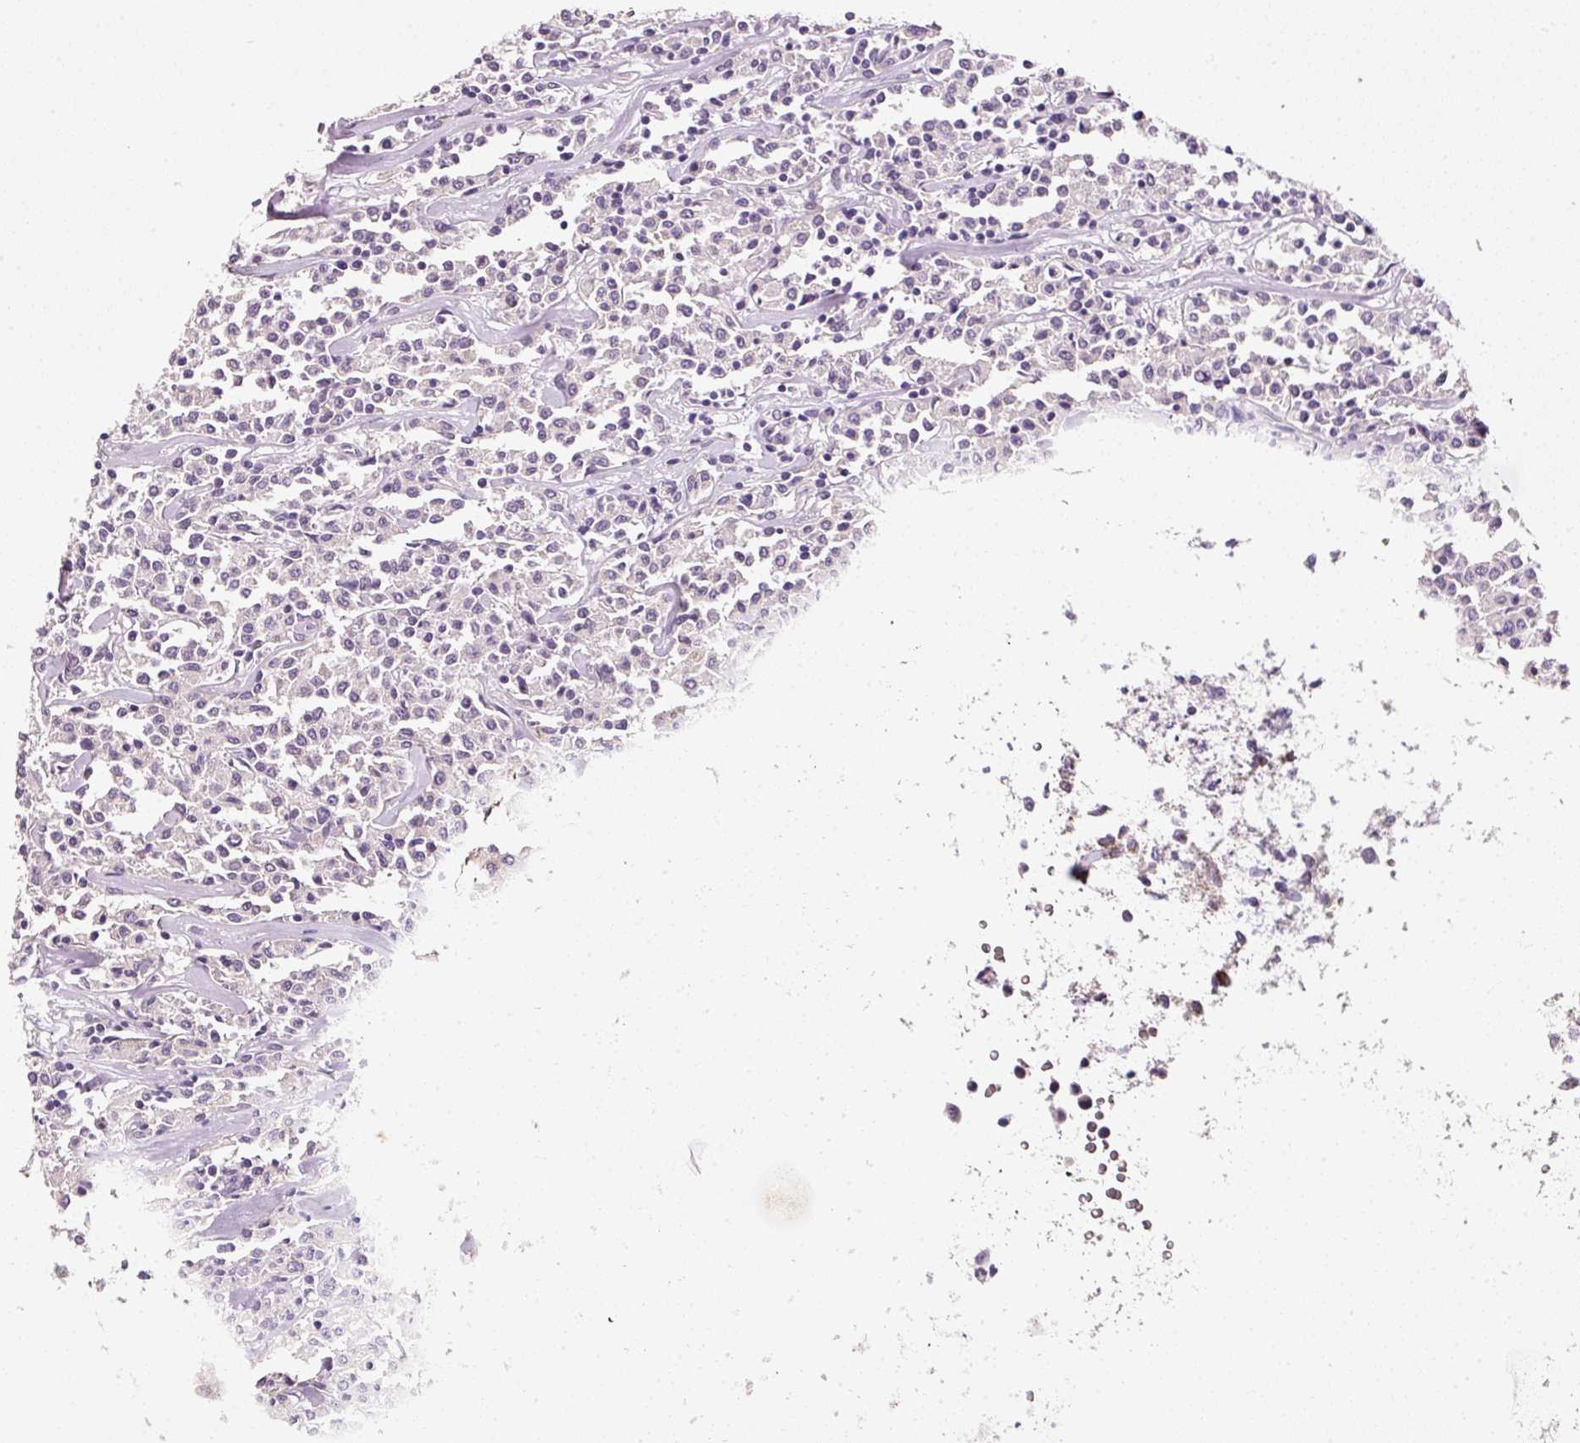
{"staining": {"intensity": "weak", "quantity": "<25%", "location": "cytoplasmic/membranous"}, "tissue": "lymphoma", "cell_type": "Tumor cells", "image_type": "cancer", "snomed": [{"axis": "morphology", "description": "Malignant lymphoma, non-Hodgkin's type, Low grade"}, {"axis": "topography", "description": "Small intestine"}], "caption": "Immunohistochemistry (IHC) of human lymphoma shows no positivity in tumor cells.", "gene": "FAM78B", "patient": {"sex": "female", "age": 59}}